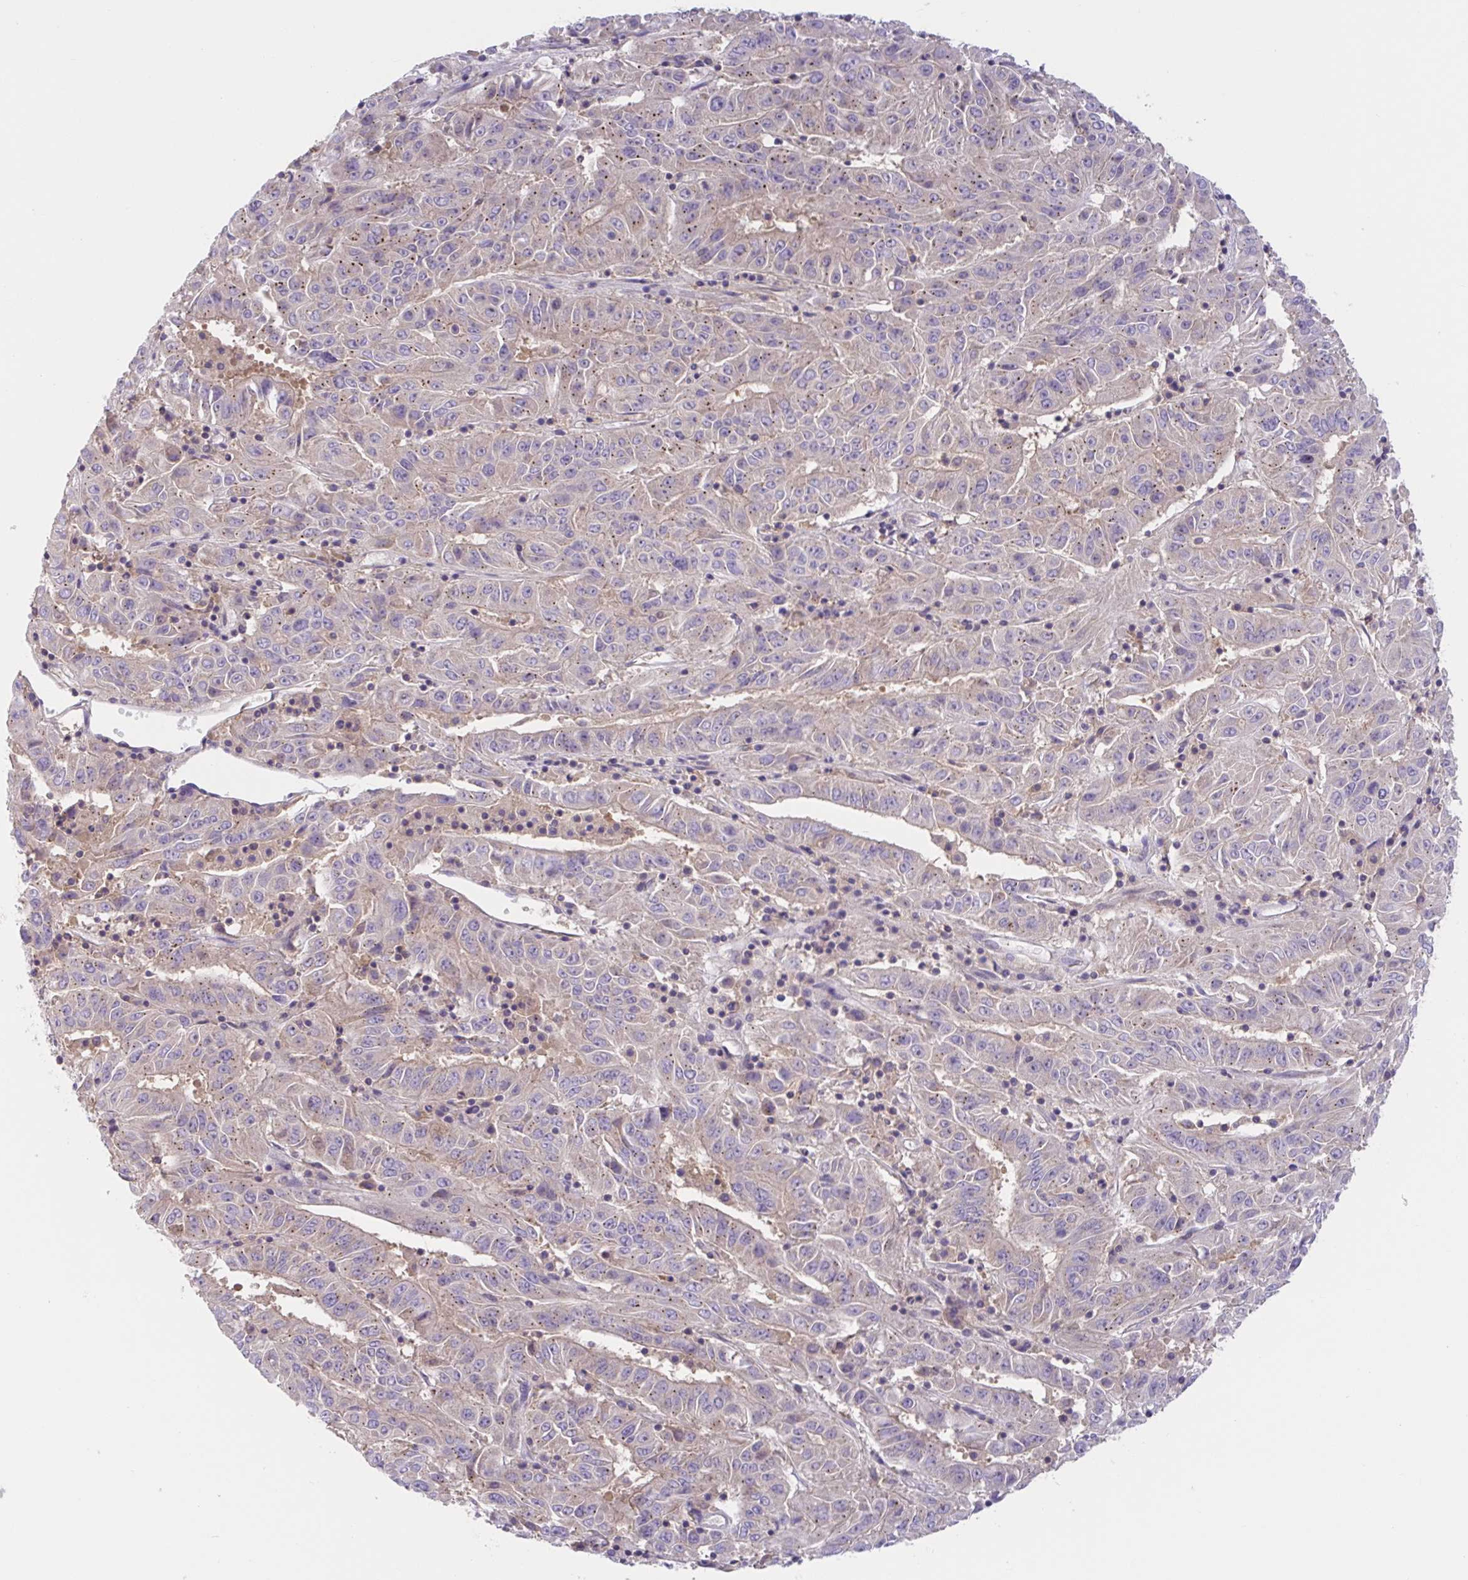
{"staining": {"intensity": "weak", "quantity": "25%-75%", "location": "cytoplasmic/membranous"}, "tissue": "pancreatic cancer", "cell_type": "Tumor cells", "image_type": "cancer", "snomed": [{"axis": "morphology", "description": "Adenocarcinoma, NOS"}, {"axis": "topography", "description": "Pancreas"}], "caption": "Human pancreatic cancer (adenocarcinoma) stained with a brown dye displays weak cytoplasmic/membranous positive staining in about 25%-75% of tumor cells.", "gene": "WNT9B", "patient": {"sex": "male", "age": 63}}